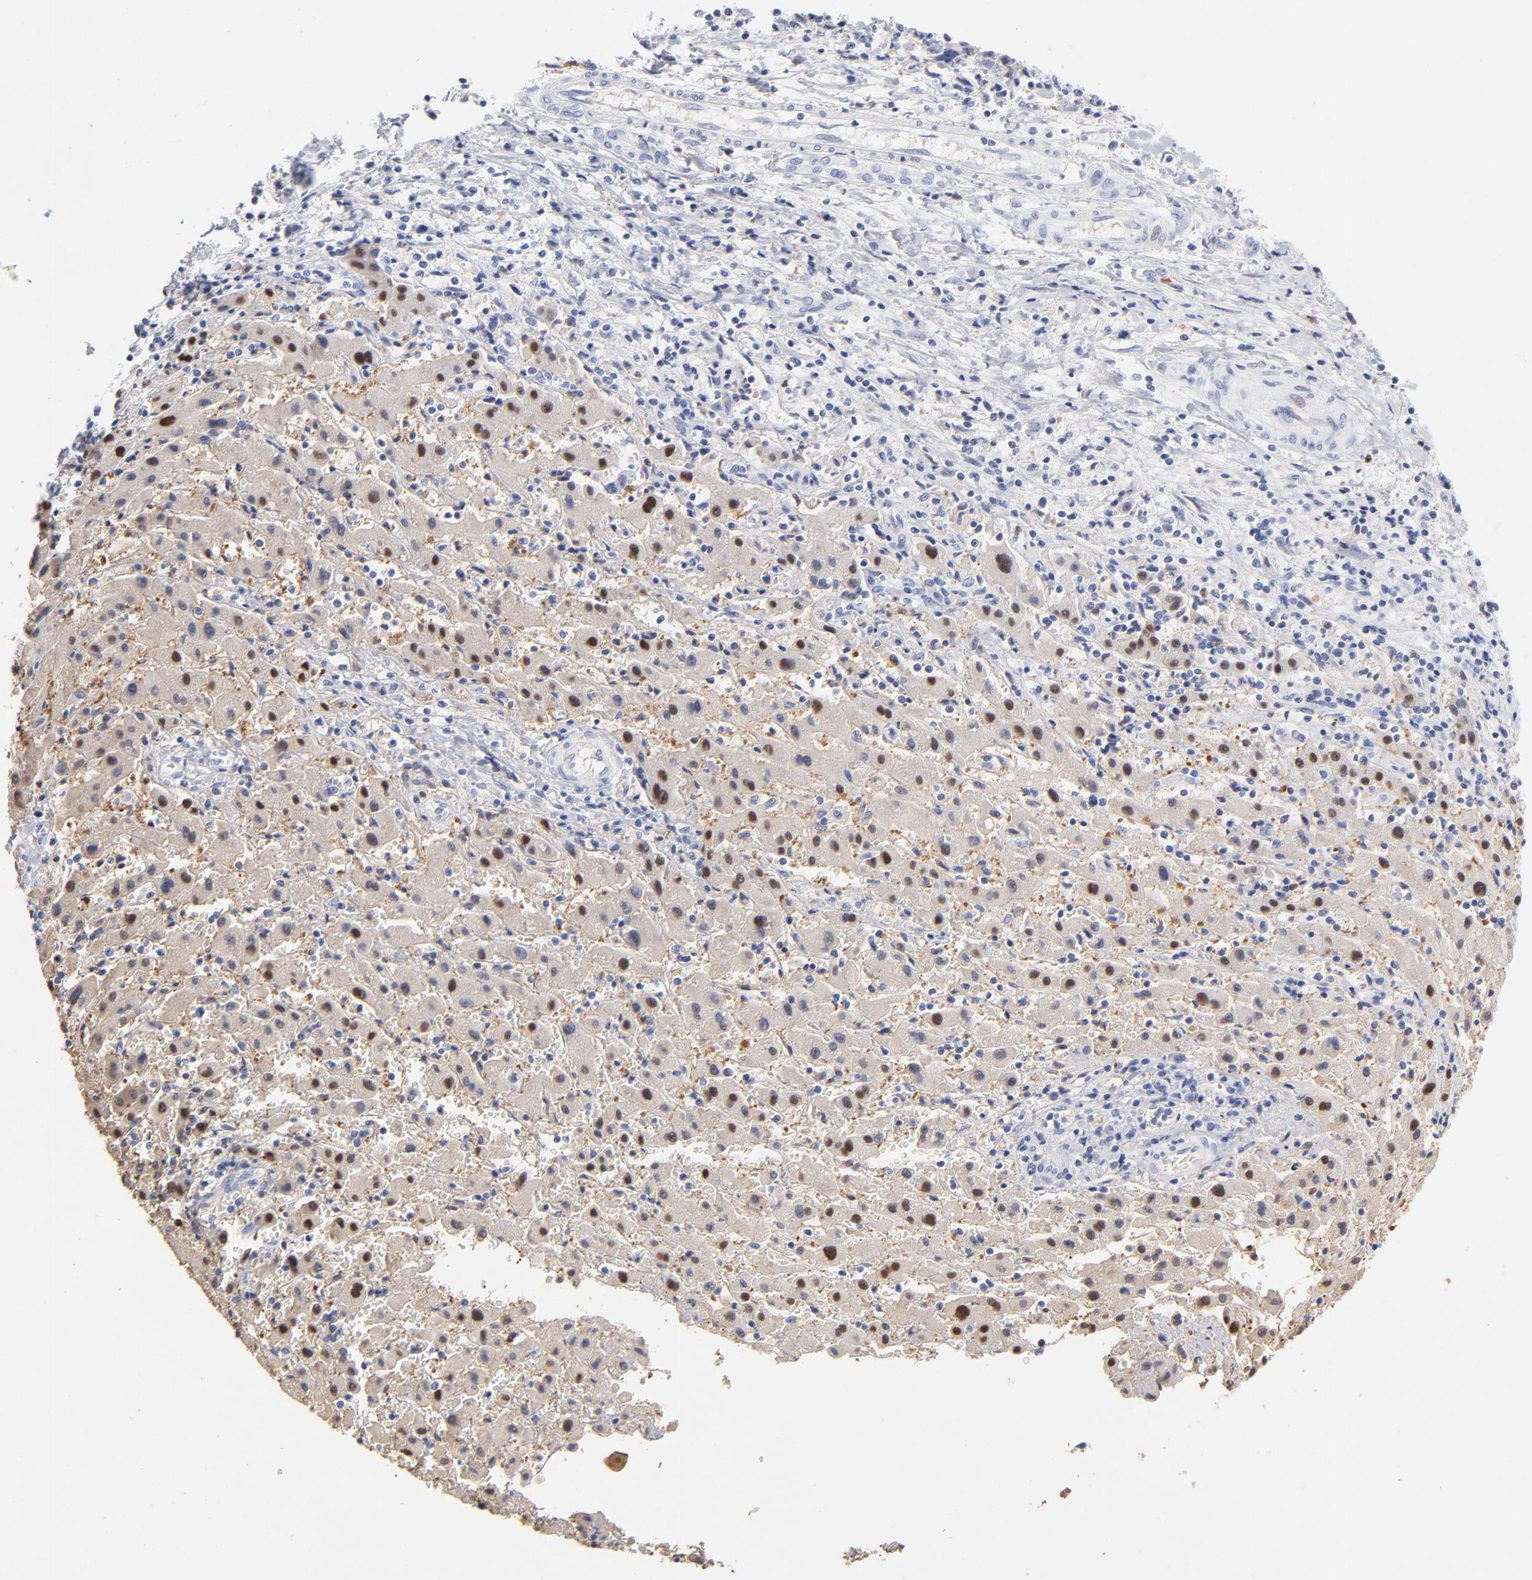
{"staining": {"intensity": "strong", "quantity": "25%-75%", "location": "cytoplasmic/membranous,nuclear"}, "tissue": "liver cancer", "cell_type": "Tumor cells", "image_type": "cancer", "snomed": [{"axis": "morphology", "description": "Cholangiocarcinoma"}, {"axis": "topography", "description": "Liver"}], "caption": "Immunohistochemical staining of cholangiocarcinoma (liver) exhibits high levels of strong cytoplasmic/membranous and nuclear protein positivity in approximately 25%-75% of tumor cells.", "gene": "ARG1", "patient": {"sex": "male", "age": 57}}